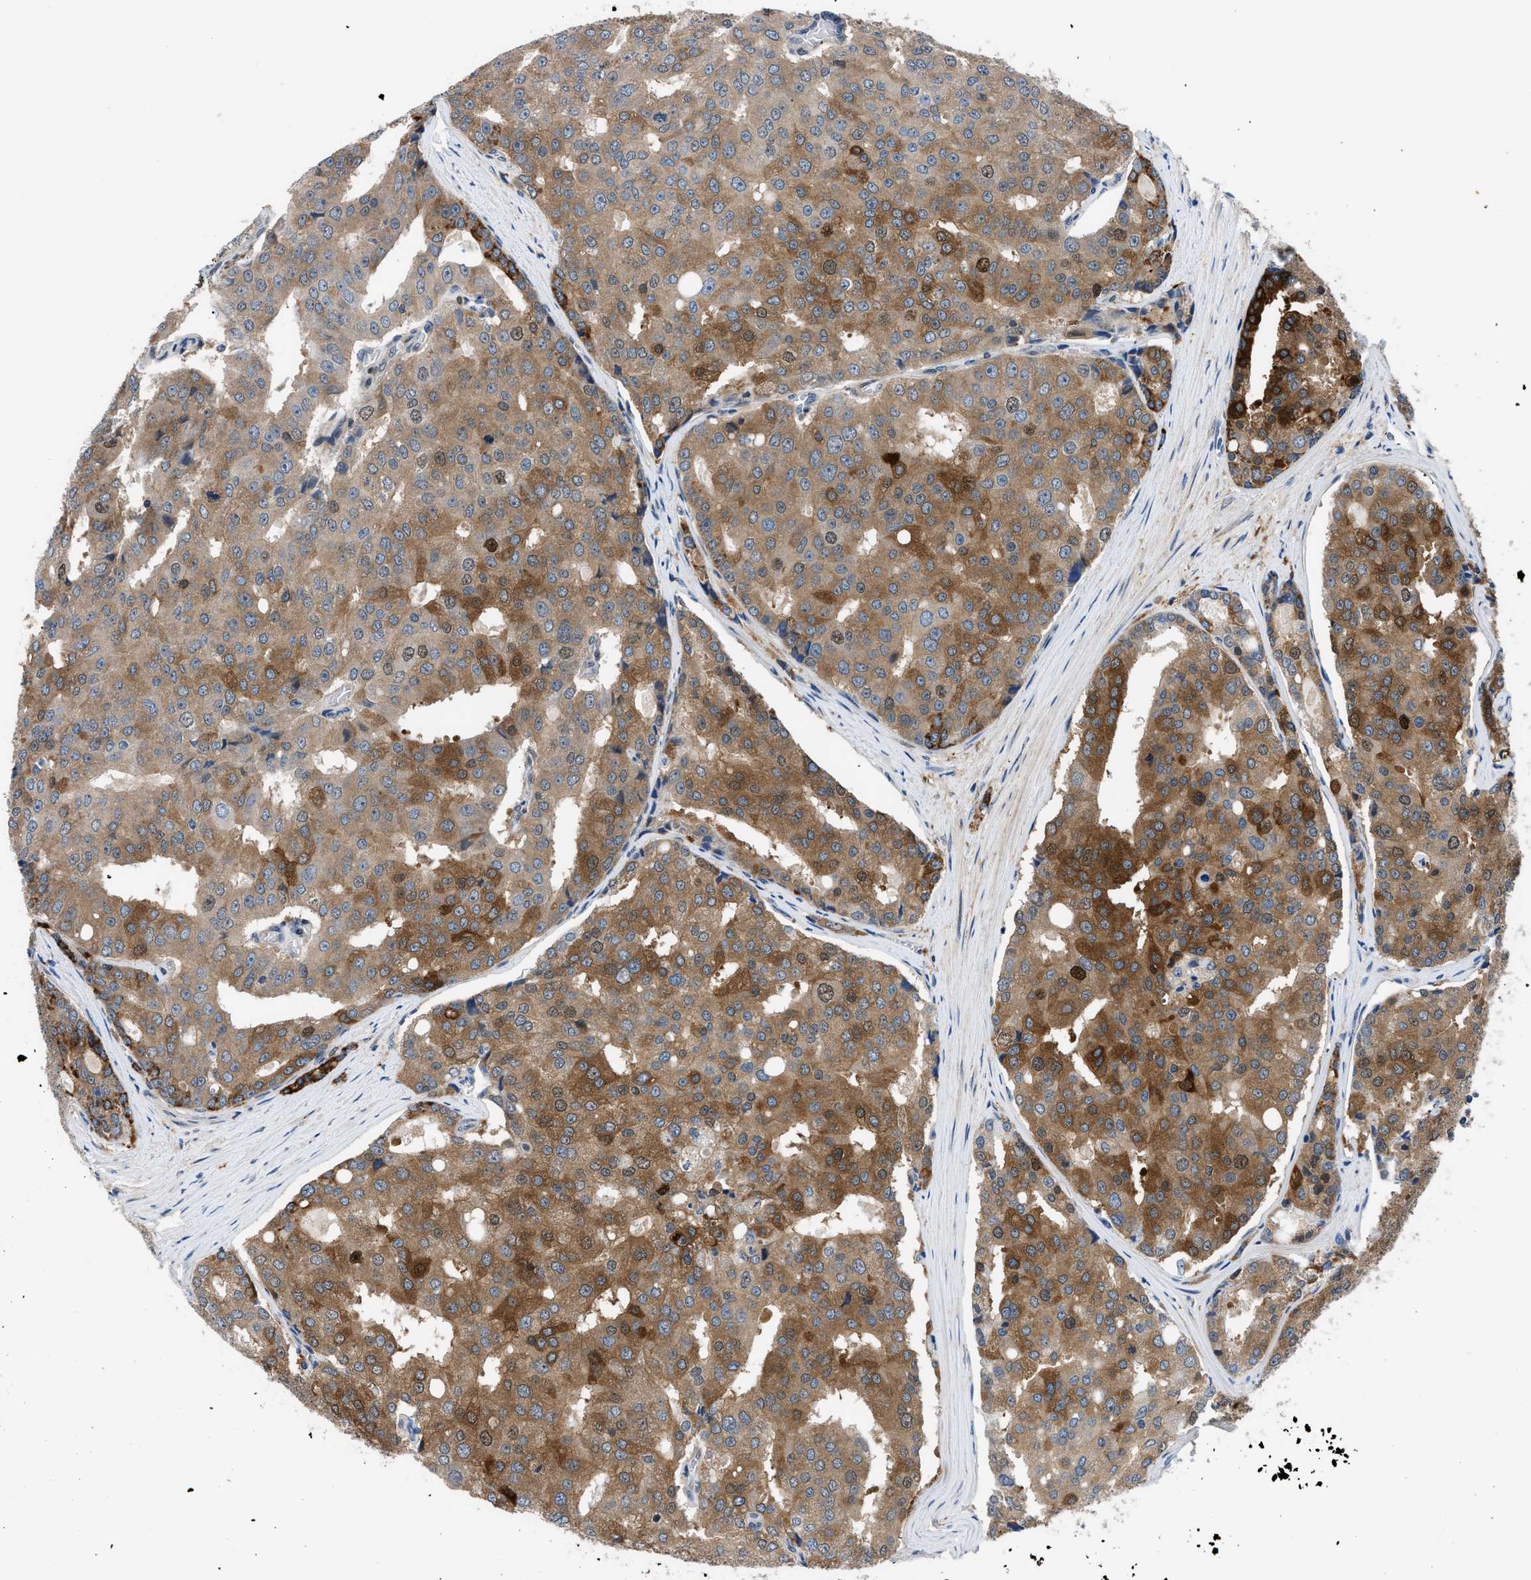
{"staining": {"intensity": "moderate", "quantity": ">75%", "location": "cytoplasmic/membranous"}, "tissue": "prostate cancer", "cell_type": "Tumor cells", "image_type": "cancer", "snomed": [{"axis": "morphology", "description": "Adenocarcinoma, High grade"}, {"axis": "topography", "description": "Prostate"}], "caption": "Prostate high-grade adenocarcinoma stained with DAB (3,3'-diaminobenzidine) immunohistochemistry displays medium levels of moderate cytoplasmic/membranous expression in approximately >75% of tumor cells.", "gene": "TMEM45B", "patient": {"sex": "male", "age": 50}}